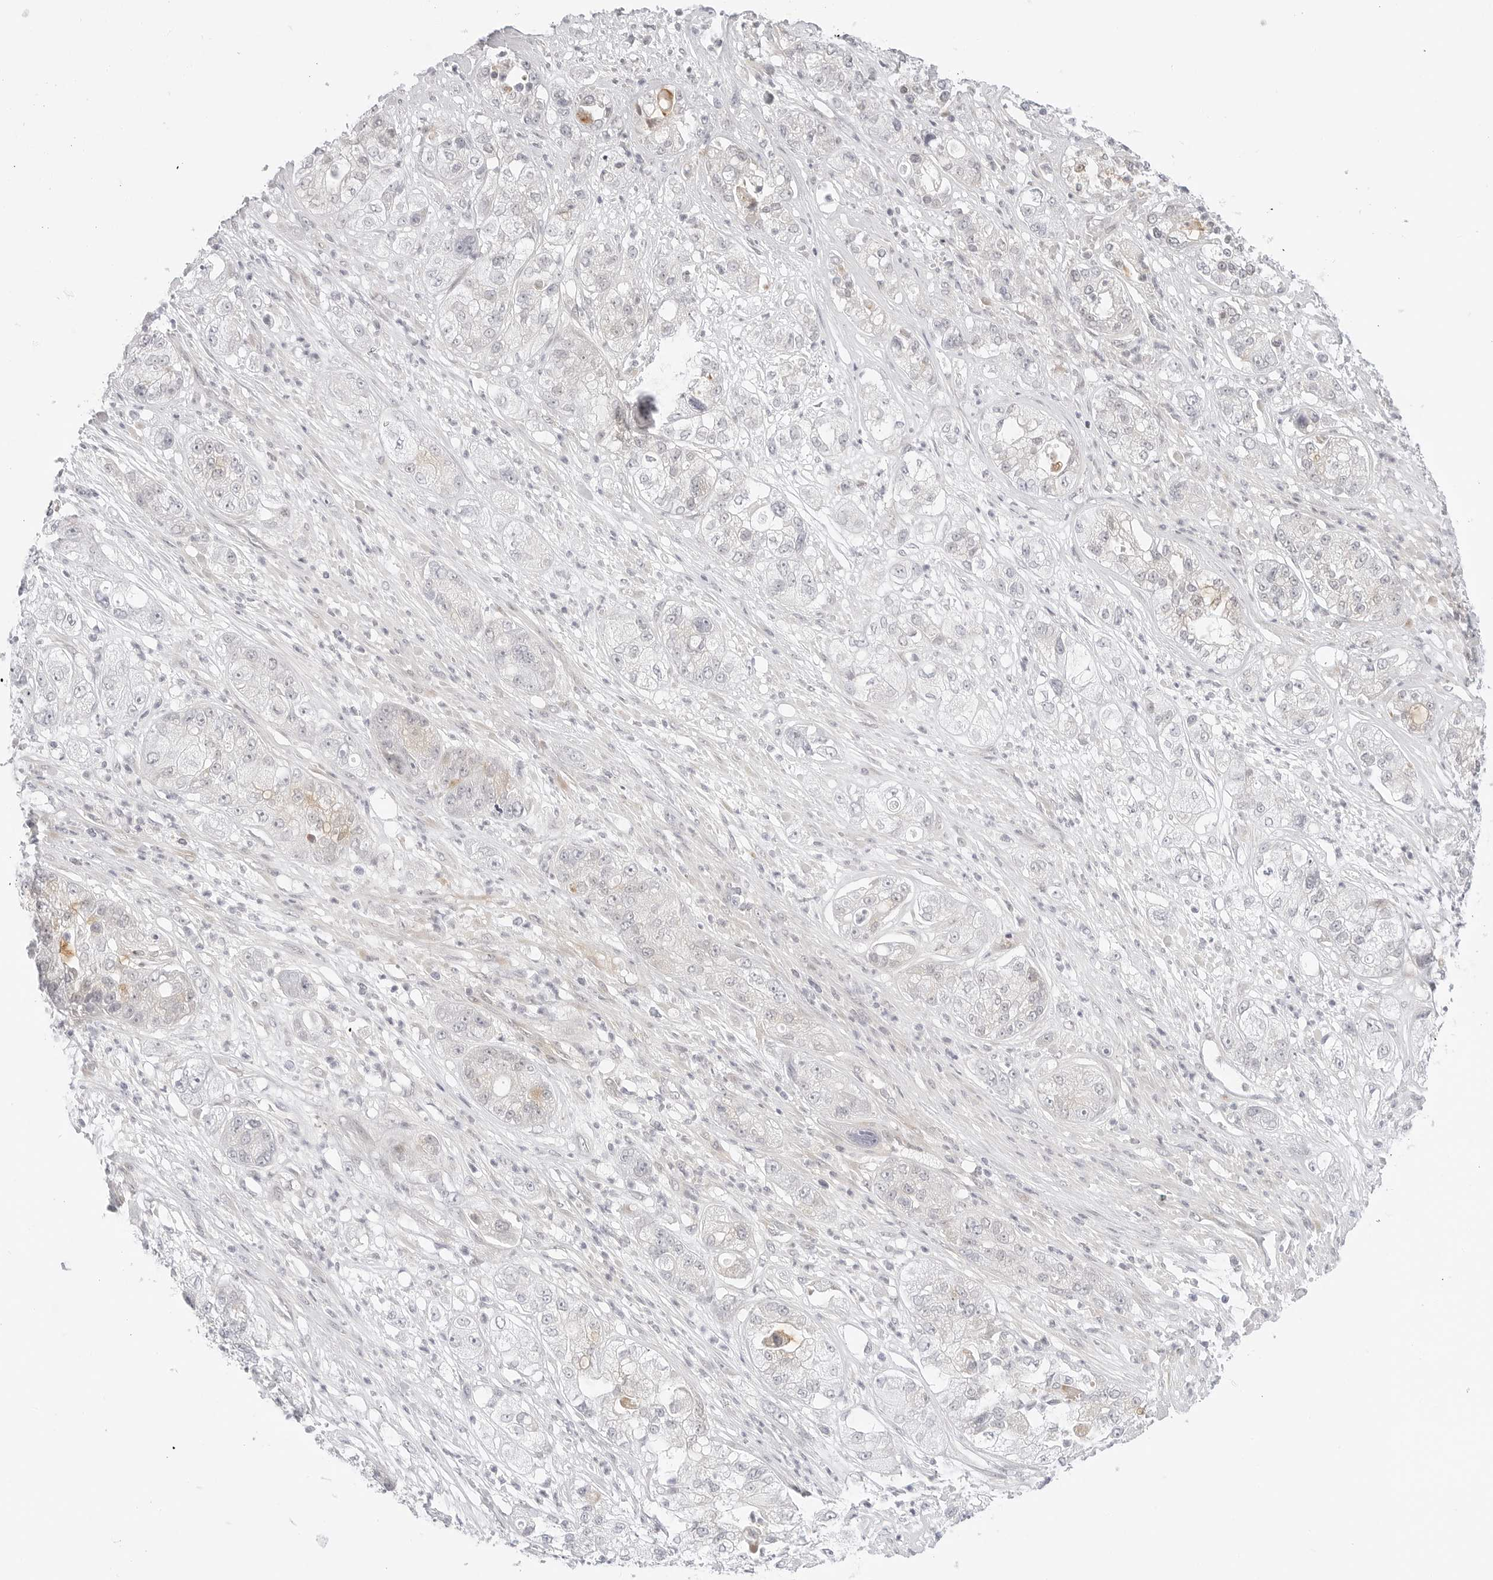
{"staining": {"intensity": "negative", "quantity": "none", "location": "none"}, "tissue": "pancreatic cancer", "cell_type": "Tumor cells", "image_type": "cancer", "snomed": [{"axis": "morphology", "description": "Adenocarcinoma, NOS"}, {"axis": "topography", "description": "Pancreas"}], "caption": "This is an IHC histopathology image of human pancreatic cancer (adenocarcinoma). There is no positivity in tumor cells.", "gene": "TCP1", "patient": {"sex": "female", "age": 78}}